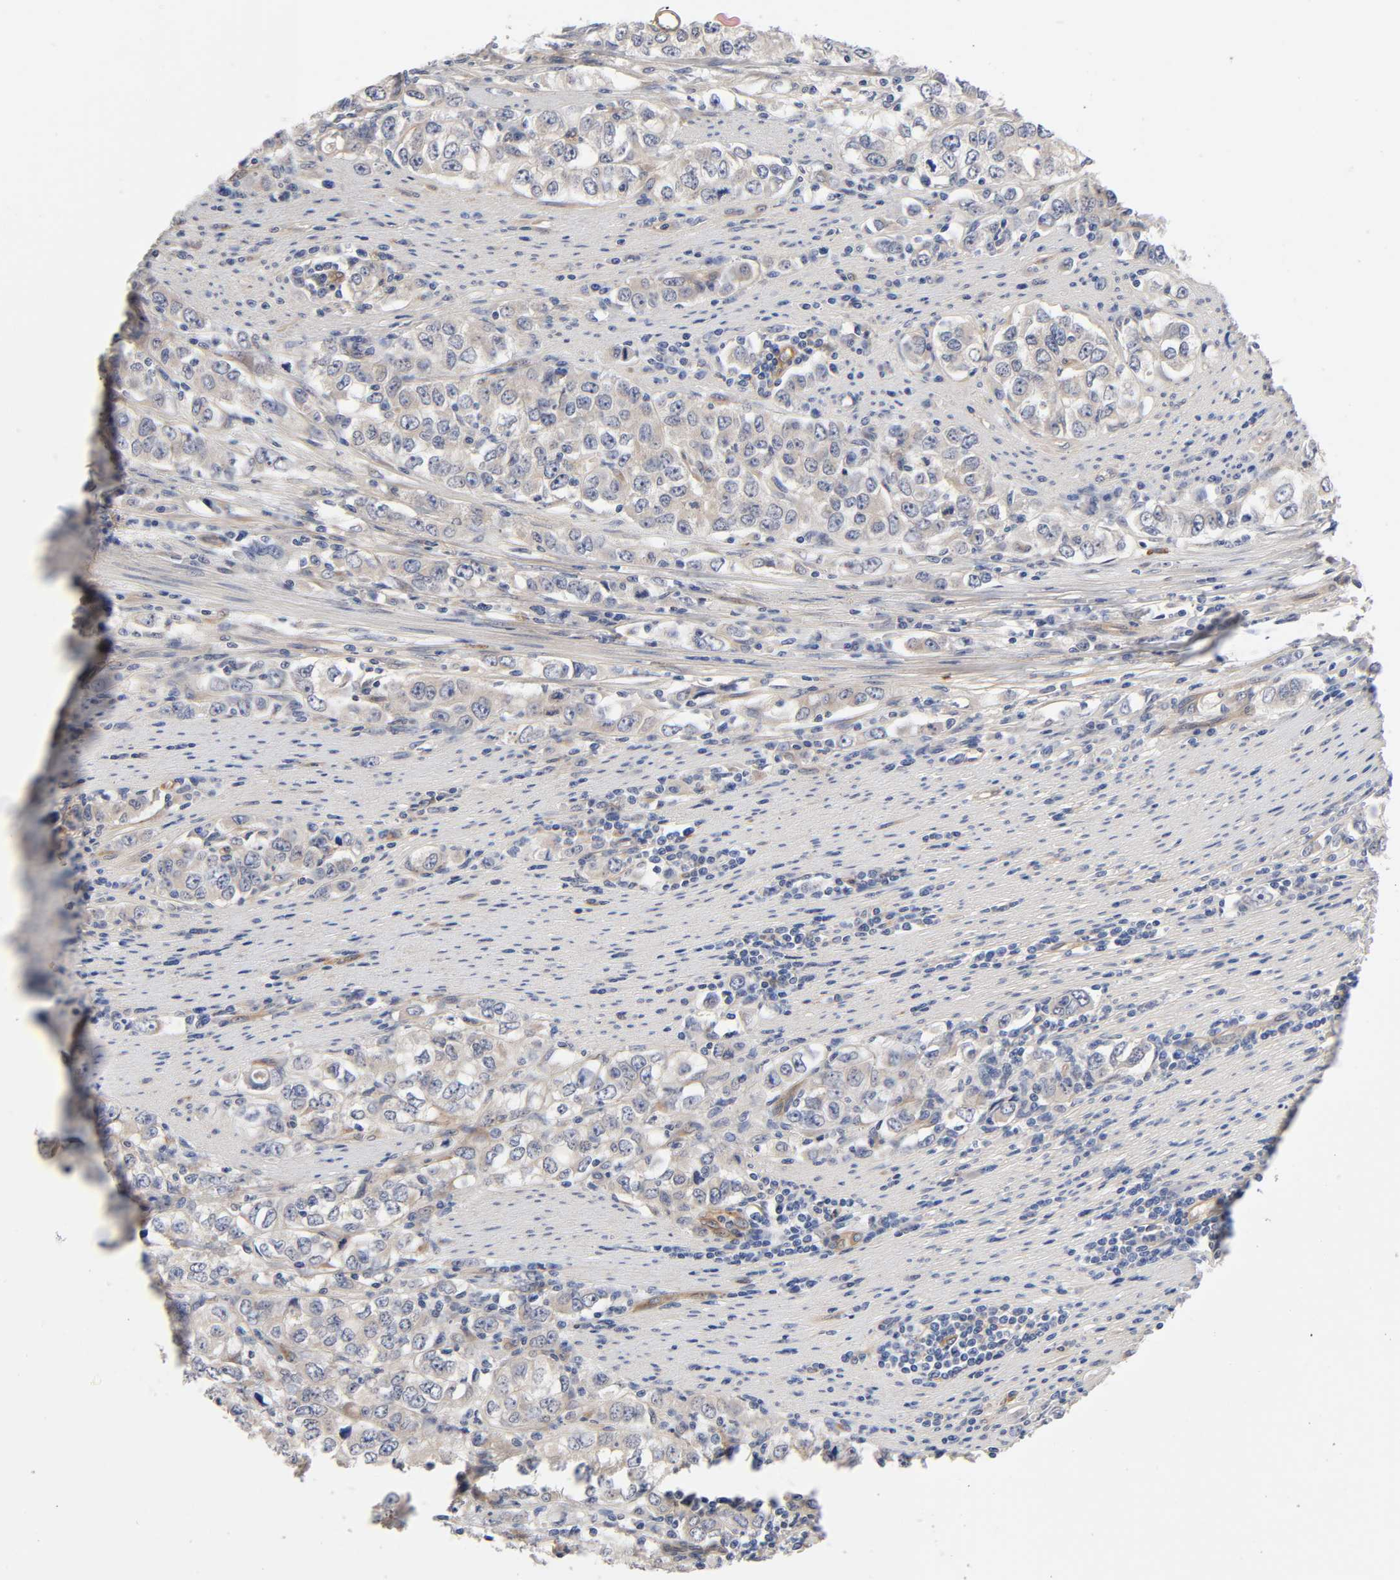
{"staining": {"intensity": "negative", "quantity": "none", "location": "none"}, "tissue": "stomach cancer", "cell_type": "Tumor cells", "image_type": "cancer", "snomed": [{"axis": "morphology", "description": "Adenocarcinoma, NOS"}, {"axis": "topography", "description": "Stomach, lower"}], "caption": "Immunohistochemistry of stomach adenocarcinoma shows no positivity in tumor cells.", "gene": "RAB13", "patient": {"sex": "female", "age": 72}}